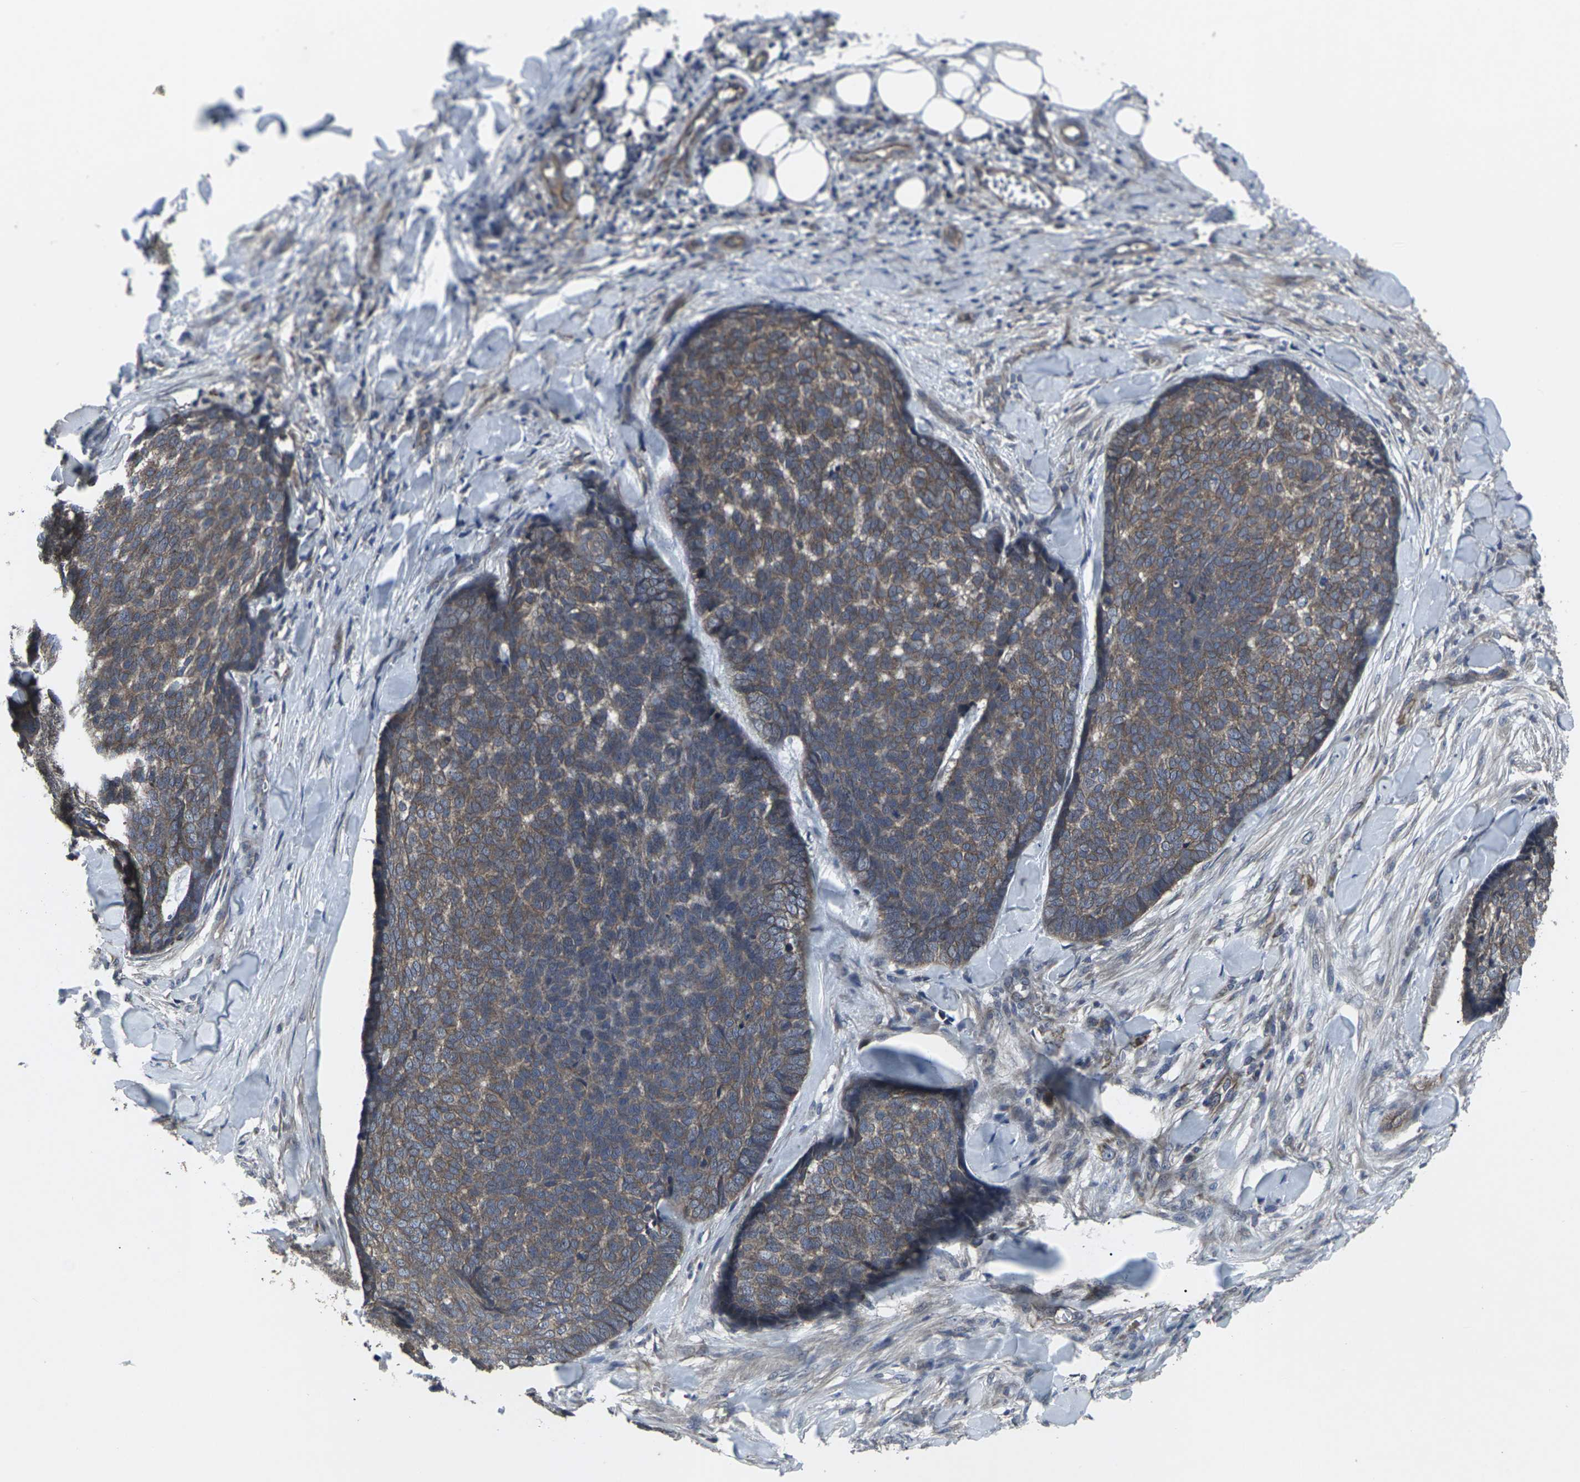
{"staining": {"intensity": "moderate", "quantity": ">75%", "location": "cytoplasmic/membranous"}, "tissue": "skin cancer", "cell_type": "Tumor cells", "image_type": "cancer", "snomed": [{"axis": "morphology", "description": "Basal cell carcinoma"}, {"axis": "topography", "description": "Skin"}], "caption": "Skin cancer (basal cell carcinoma) tissue demonstrates moderate cytoplasmic/membranous positivity in approximately >75% of tumor cells The staining is performed using DAB (3,3'-diaminobenzidine) brown chromogen to label protein expression. The nuclei are counter-stained blue using hematoxylin.", "gene": "MAPKAPK2", "patient": {"sex": "male", "age": 84}}